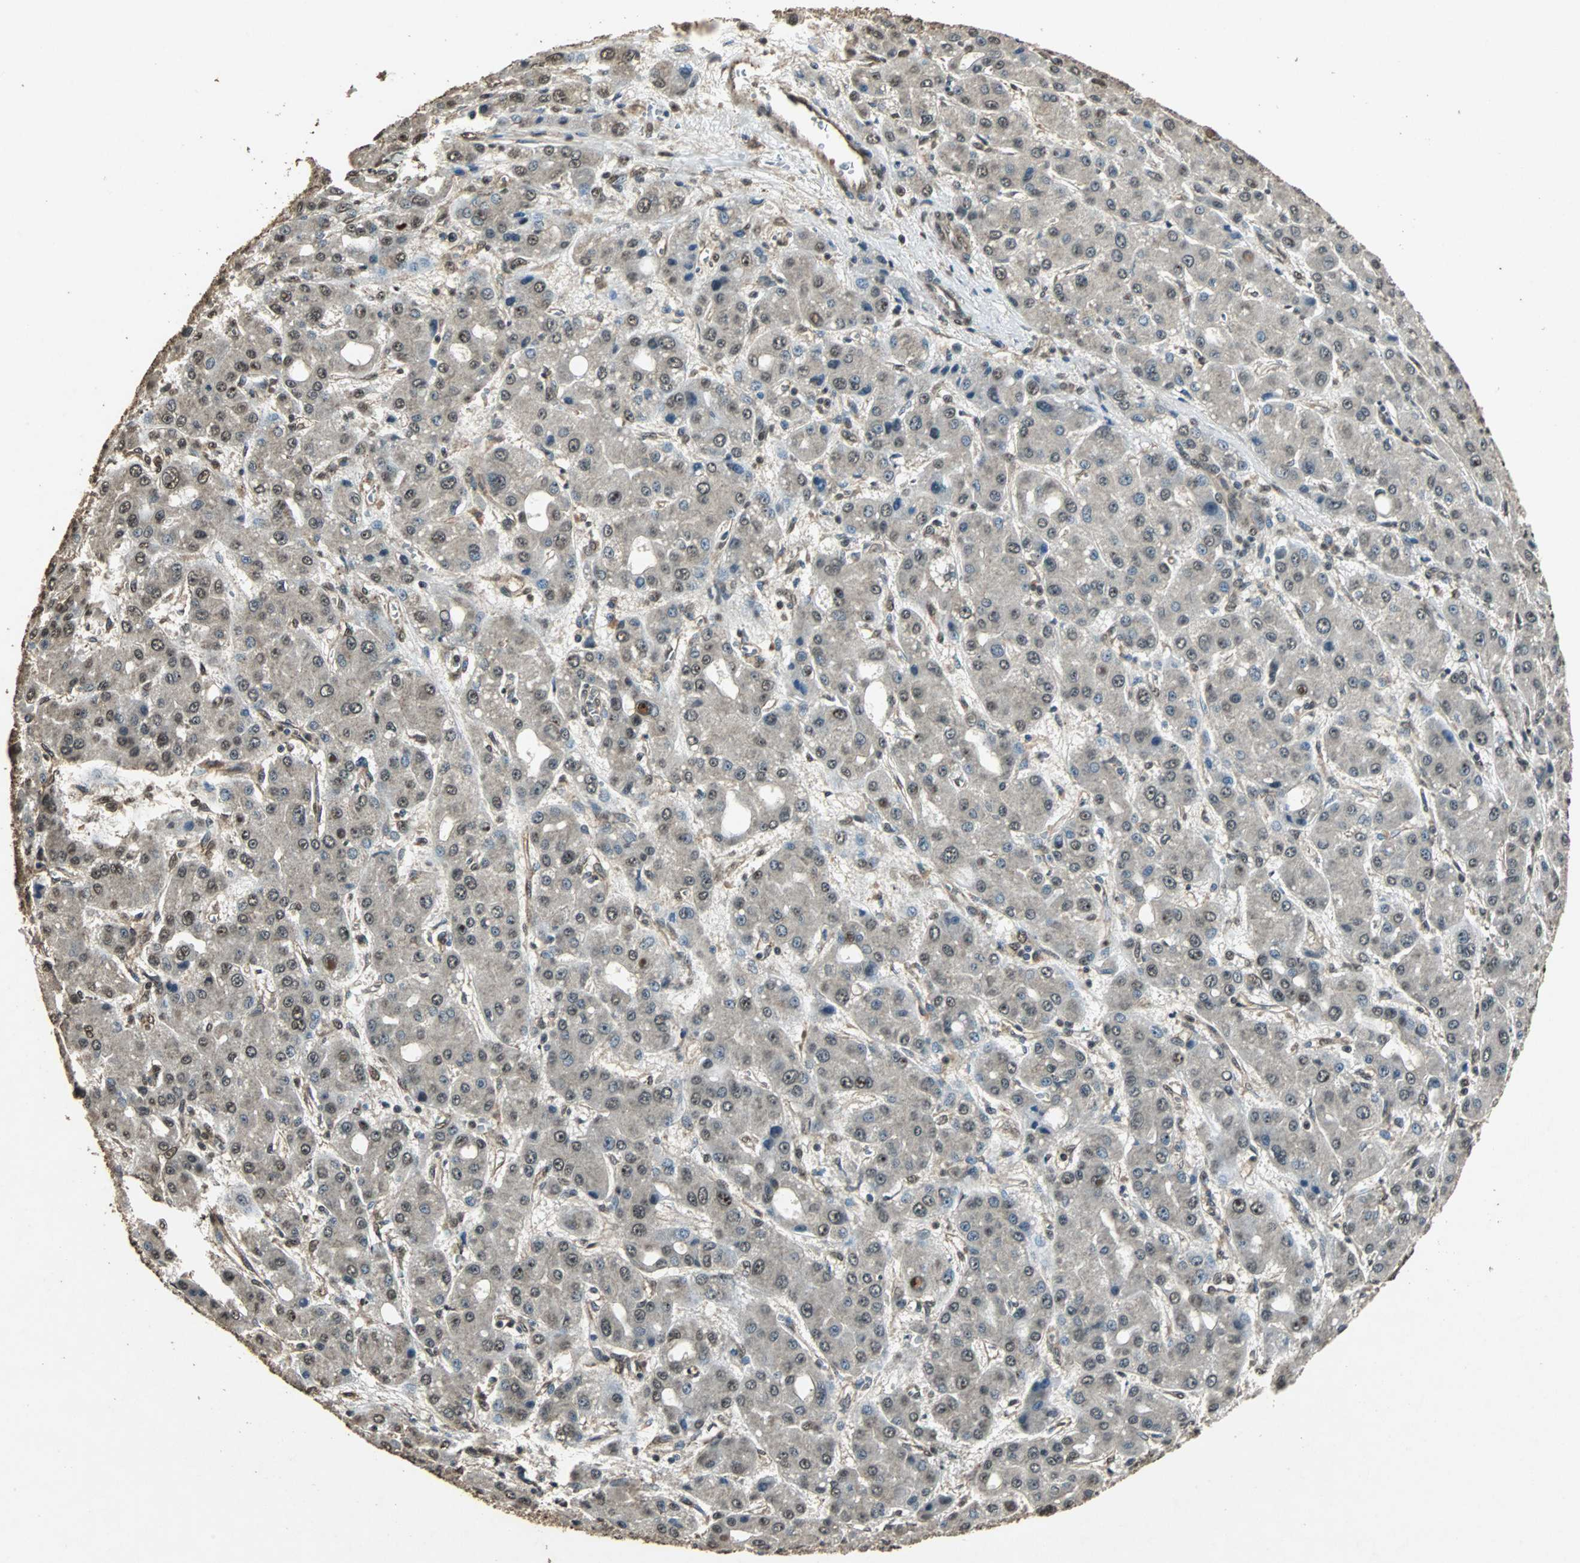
{"staining": {"intensity": "moderate", "quantity": "25%-75%", "location": "cytoplasmic/membranous,nuclear"}, "tissue": "liver cancer", "cell_type": "Tumor cells", "image_type": "cancer", "snomed": [{"axis": "morphology", "description": "Carcinoma, Hepatocellular, NOS"}, {"axis": "topography", "description": "Liver"}], "caption": "A brown stain highlights moderate cytoplasmic/membranous and nuclear positivity of a protein in human liver cancer tumor cells.", "gene": "PPP1R13B", "patient": {"sex": "male", "age": 55}}